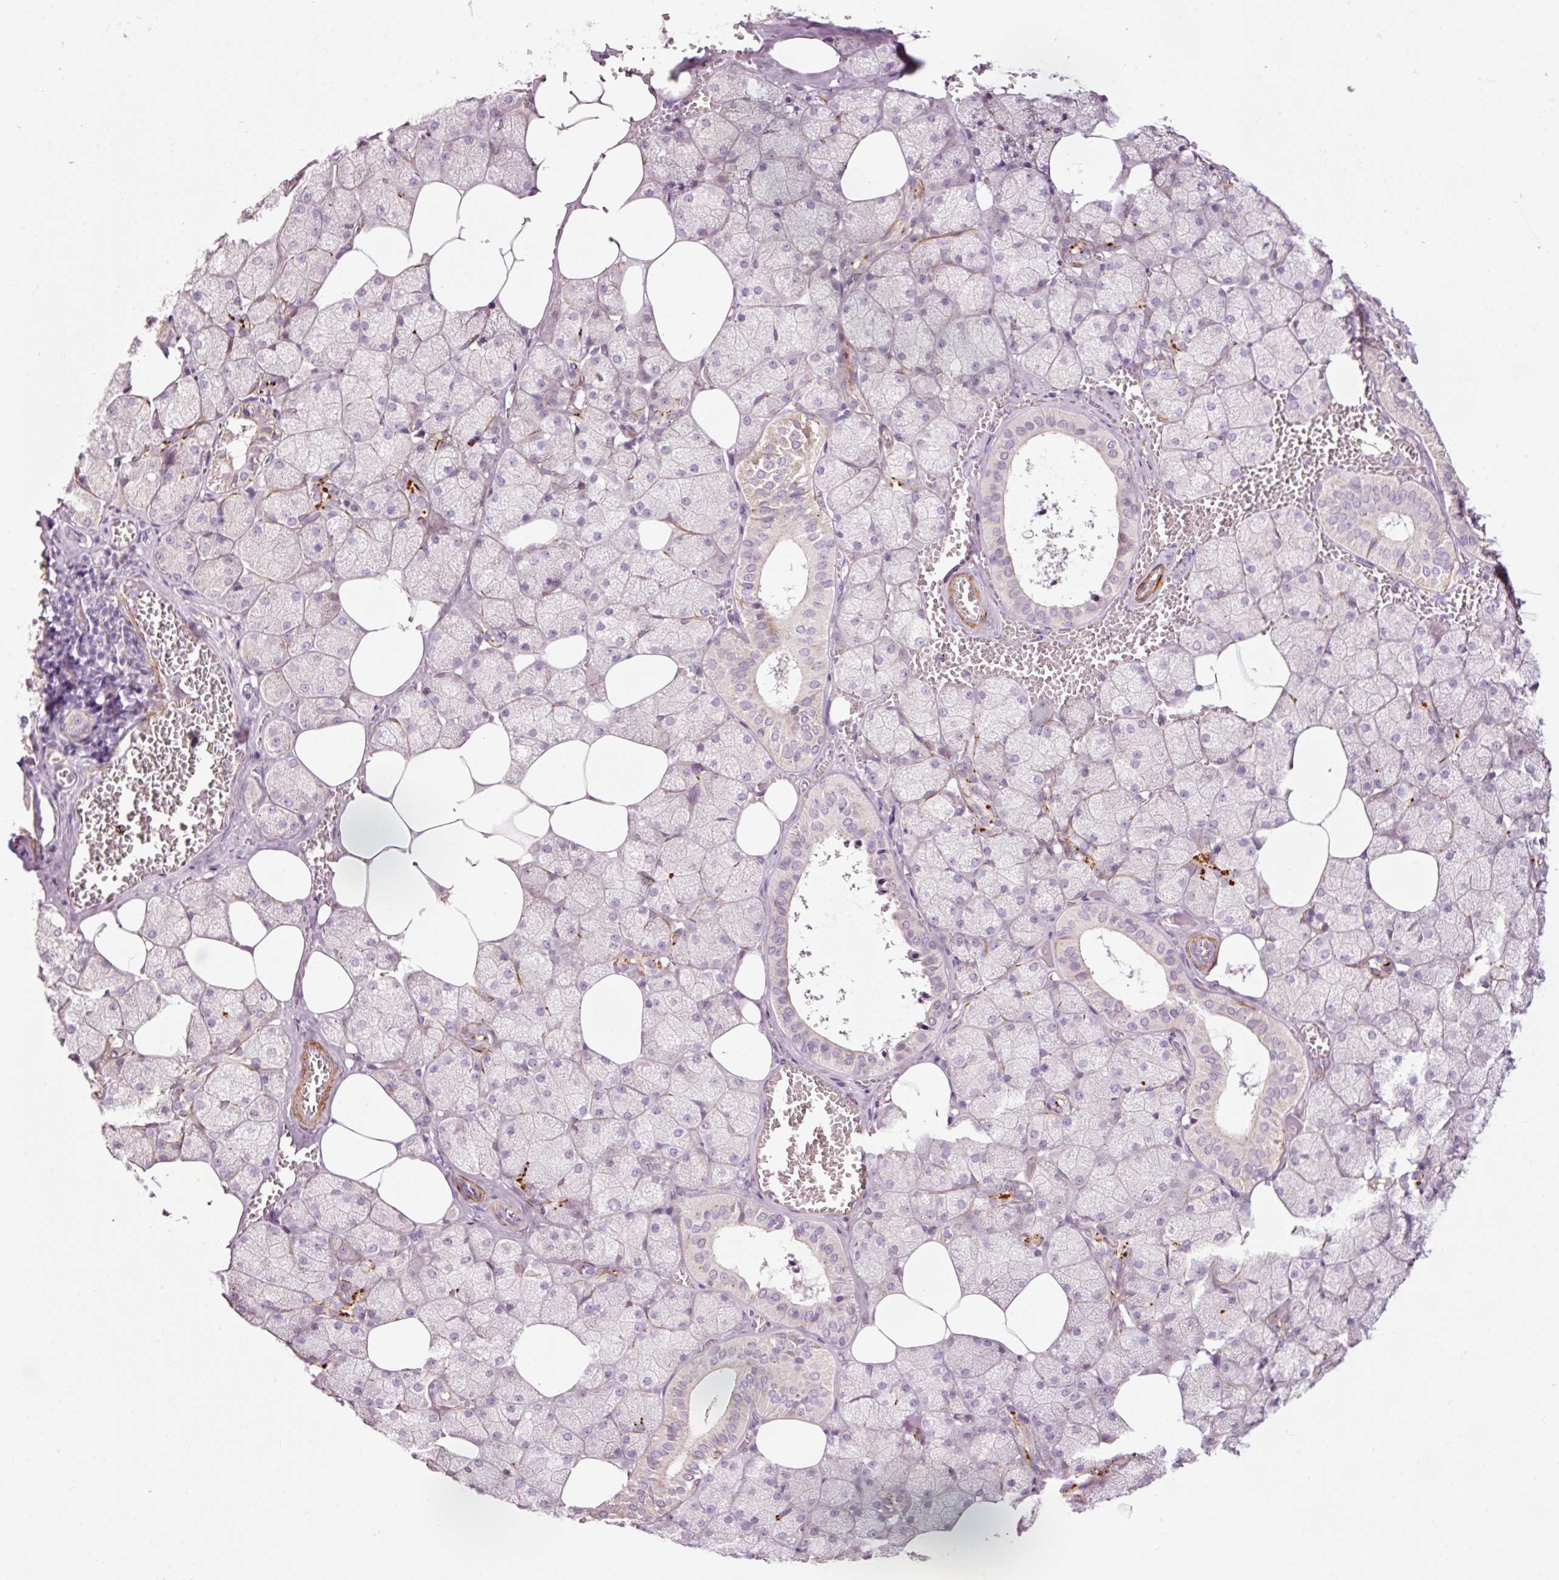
{"staining": {"intensity": "moderate", "quantity": "<25%", "location": "cytoplasmic/membranous"}, "tissue": "salivary gland", "cell_type": "Glandular cells", "image_type": "normal", "snomed": [{"axis": "morphology", "description": "Normal tissue, NOS"}, {"axis": "topography", "description": "Salivary gland"}, {"axis": "topography", "description": "Peripheral nerve tissue"}], "caption": "A high-resolution micrograph shows IHC staining of unremarkable salivary gland, which exhibits moderate cytoplasmic/membranous positivity in about <25% of glandular cells.", "gene": "ANKRD20A1", "patient": {"sex": "male", "age": 38}}